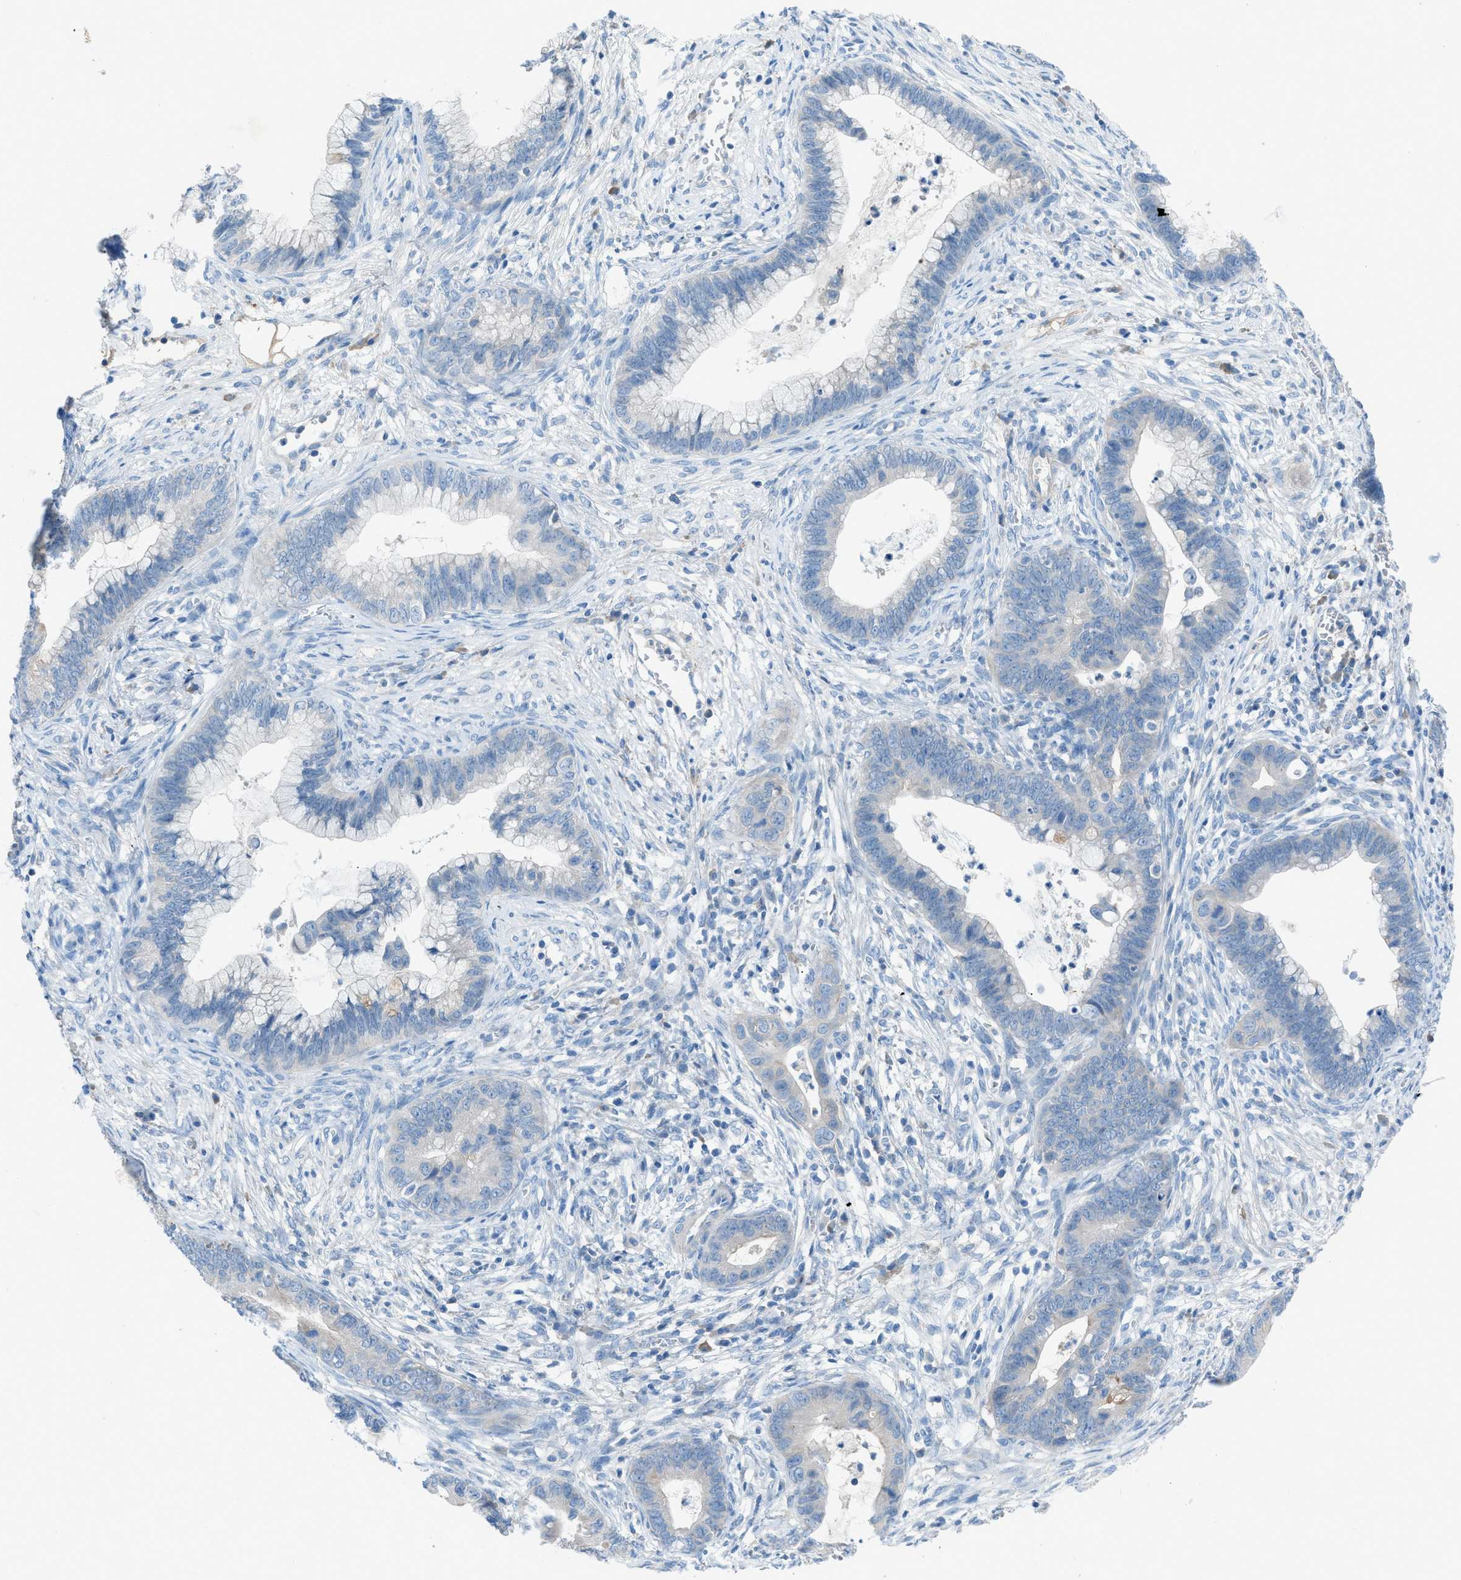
{"staining": {"intensity": "moderate", "quantity": "<25%", "location": "cytoplasmic/membranous"}, "tissue": "cervical cancer", "cell_type": "Tumor cells", "image_type": "cancer", "snomed": [{"axis": "morphology", "description": "Adenocarcinoma, NOS"}, {"axis": "topography", "description": "Cervix"}], "caption": "The photomicrograph reveals a brown stain indicating the presence of a protein in the cytoplasmic/membranous of tumor cells in cervical cancer. The staining was performed using DAB (3,3'-diaminobenzidine) to visualize the protein expression in brown, while the nuclei were stained in blue with hematoxylin (Magnification: 20x).", "gene": "C5AR2", "patient": {"sex": "female", "age": 44}}